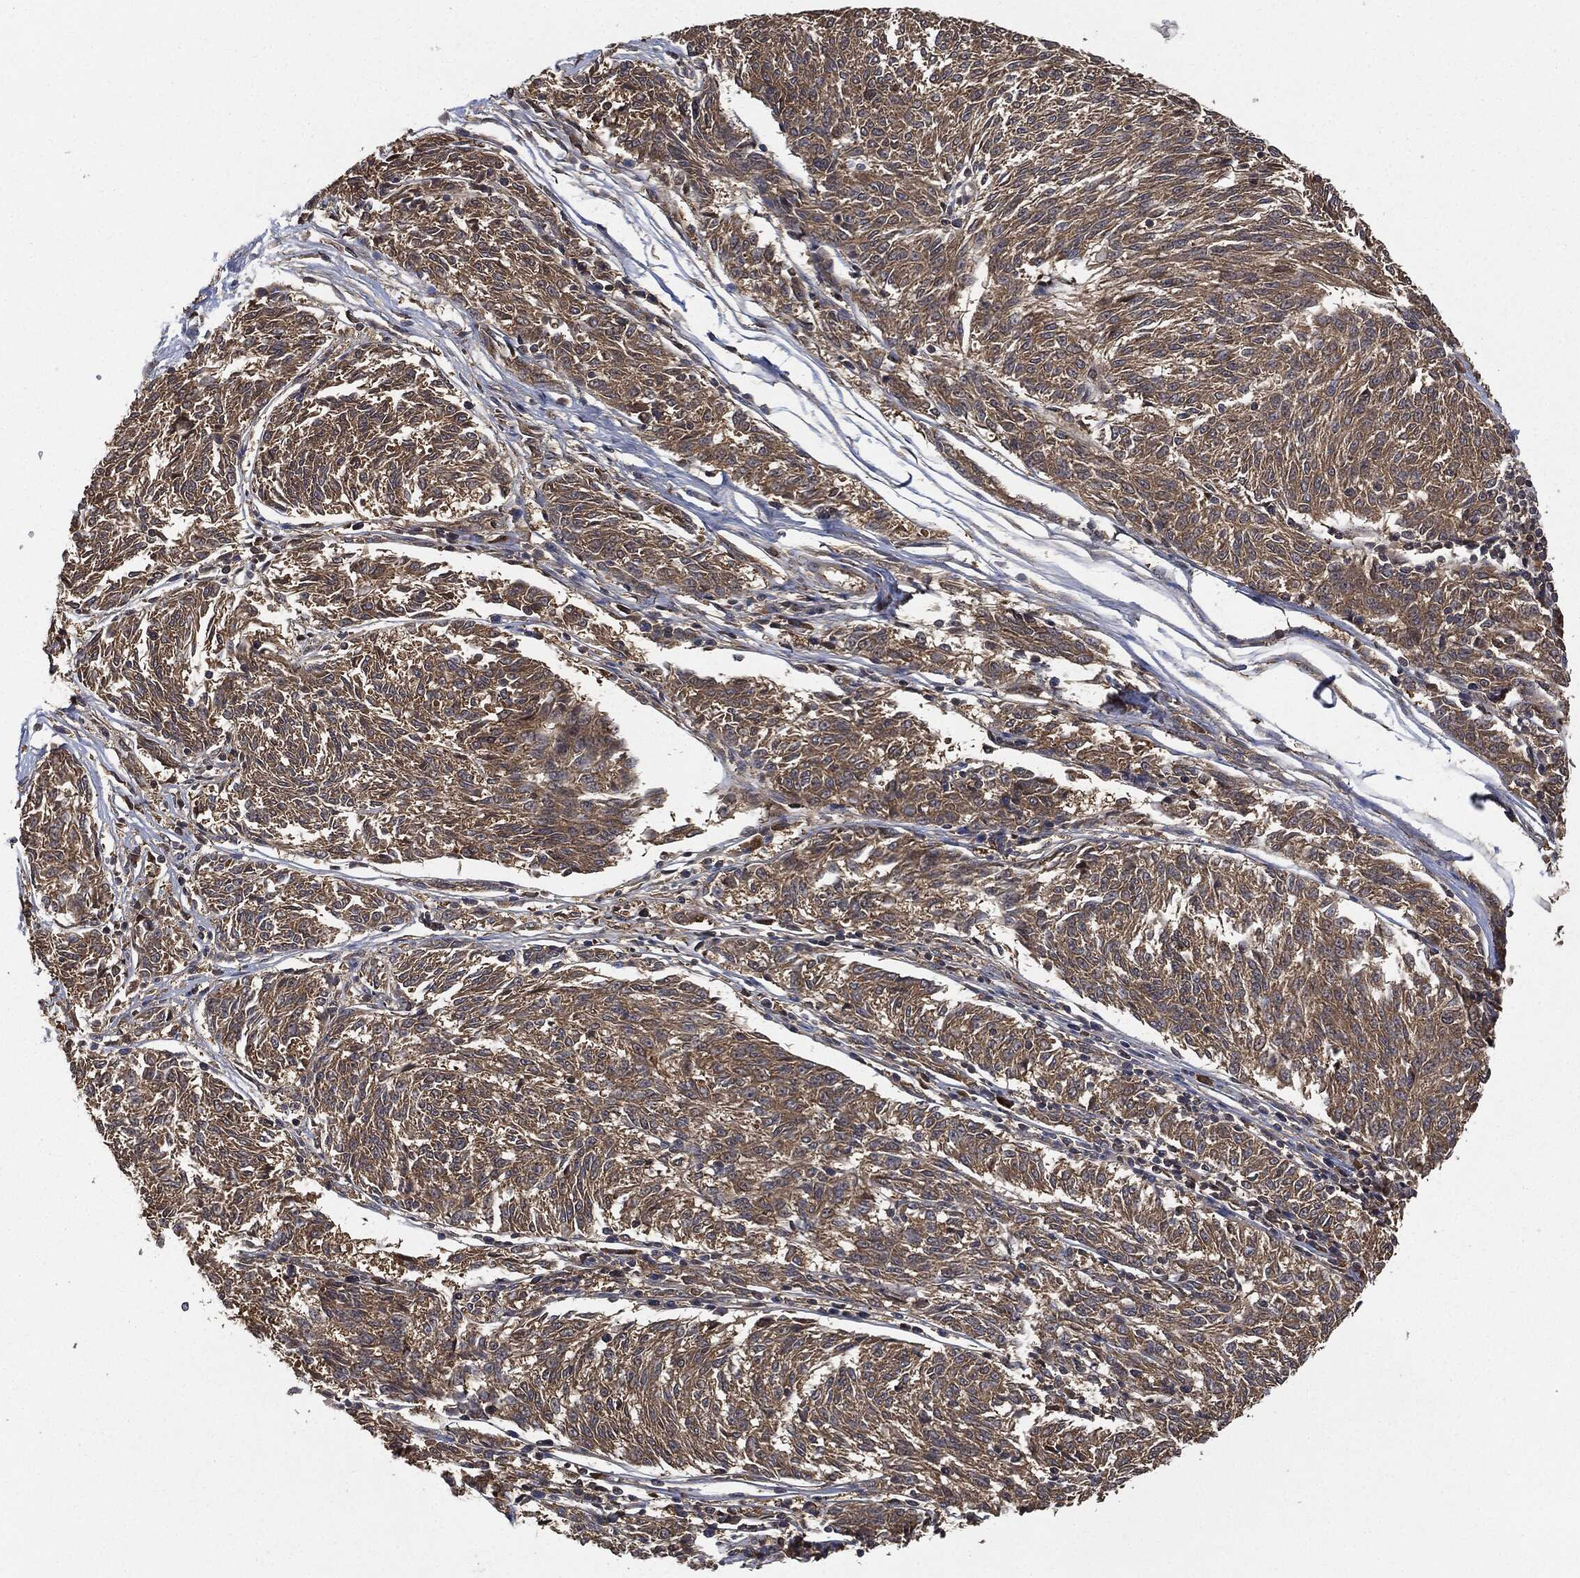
{"staining": {"intensity": "moderate", "quantity": ">75%", "location": "cytoplasmic/membranous"}, "tissue": "melanoma", "cell_type": "Tumor cells", "image_type": "cancer", "snomed": [{"axis": "morphology", "description": "Malignant melanoma, NOS"}, {"axis": "topography", "description": "Skin"}], "caption": "Immunohistochemistry (IHC) staining of melanoma, which exhibits medium levels of moderate cytoplasmic/membranous expression in approximately >75% of tumor cells indicating moderate cytoplasmic/membranous protein expression. The staining was performed using DAB (3,3'-diaminobenzidine) (brown) for protein detection and nuclei were counterstained in hematoxylin (blue).", "gene": "BRAF", "patient": {"sex": "female", "age": 72}}